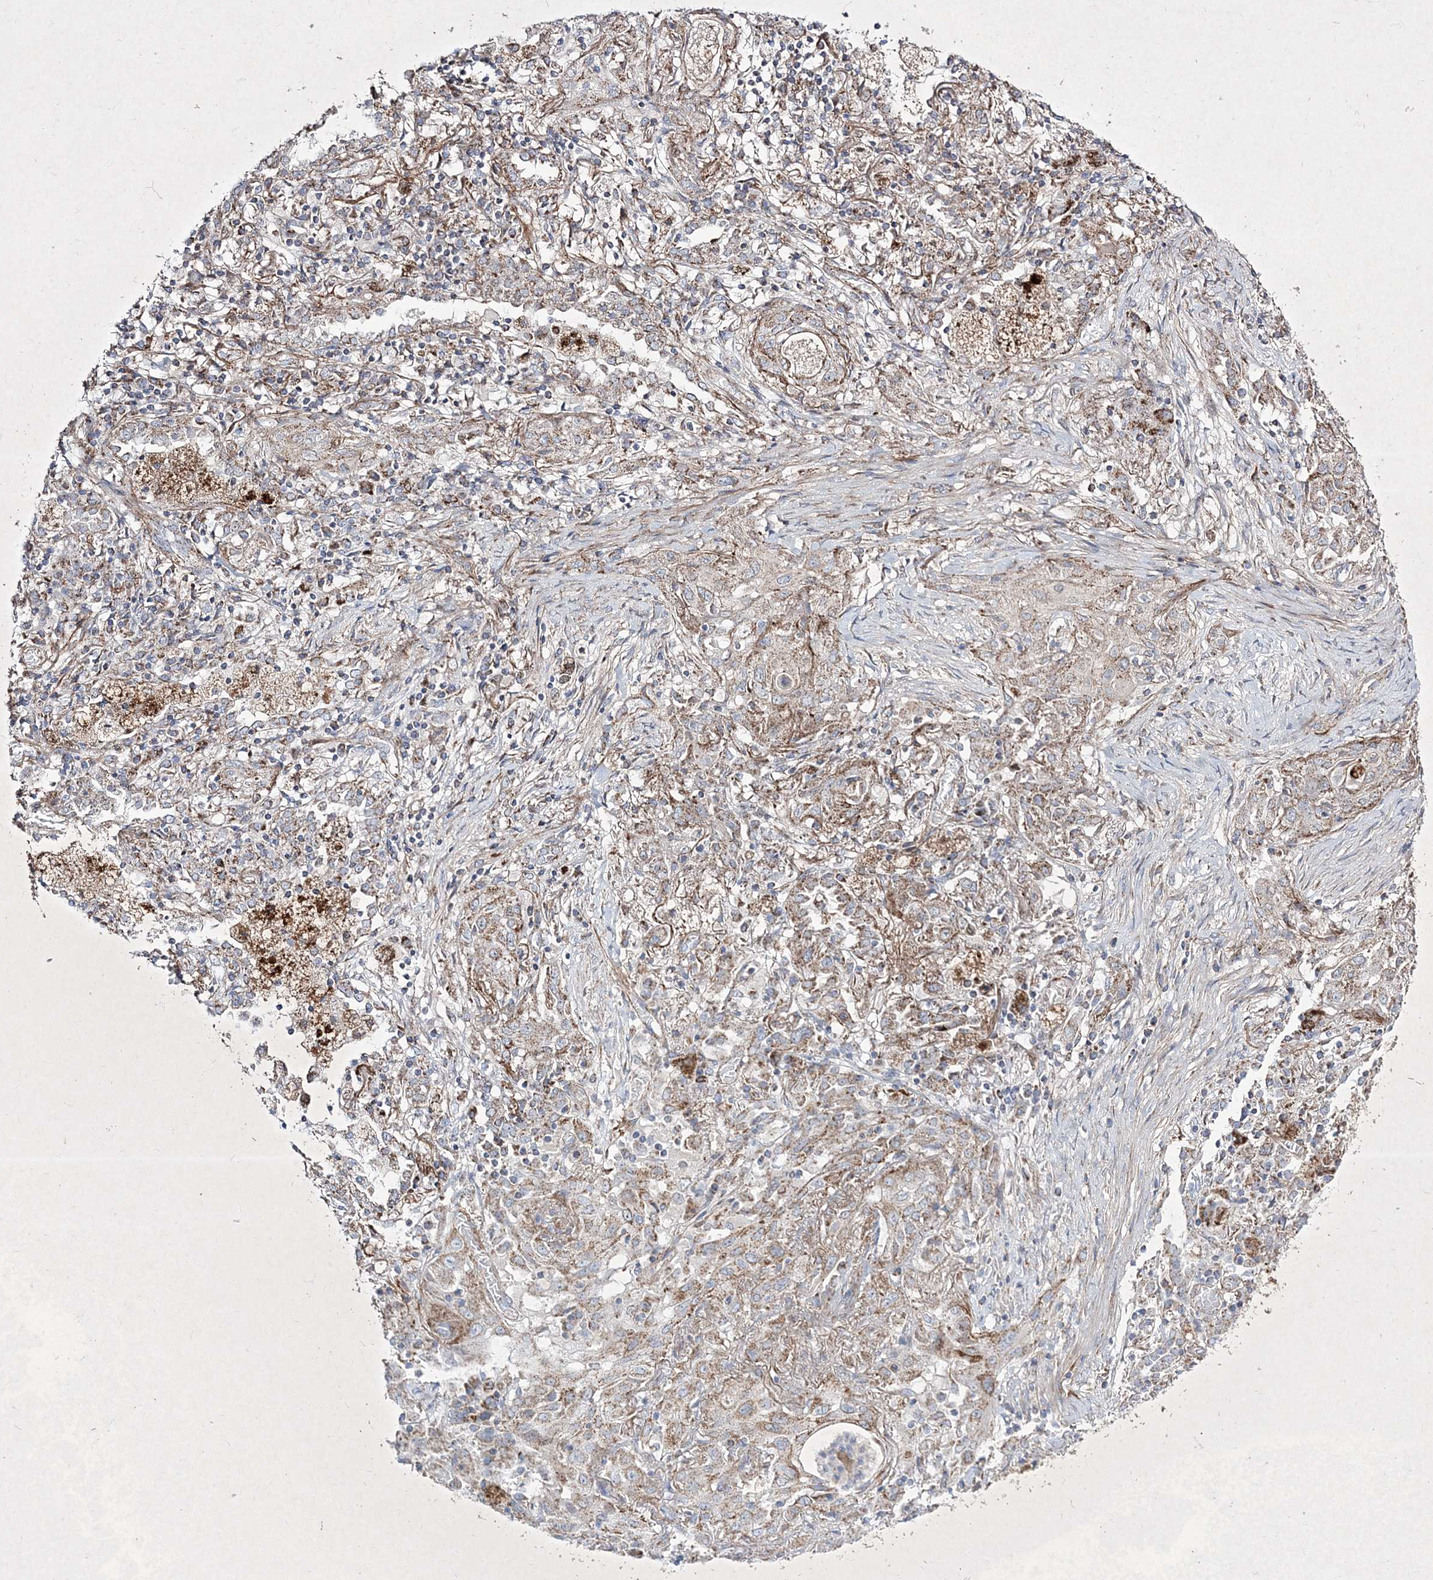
{"staining": {"intensity": "weak", "quantity": "25%-75%", "location": "cytoplasmic/membranous"}, "tissue": "lung cancer", "cell_type": "Tumor cells", "image_type": "cancer", "snomed": [{"axis": "morphology", "description": "Squamous cell carcinoma, NOS"}, {"axis": "topography", "description": "Lung"}], "caption": "A histopathology image showing weak cytoplasmic/membranous positivity in about 25%-75% of tumor cells in lung cancer (squamous cell carcinoma), as visualized by brown immunohistochemical staining.", "gene": "RICTOR", "patient": {"sex": "female", "age": 47}}